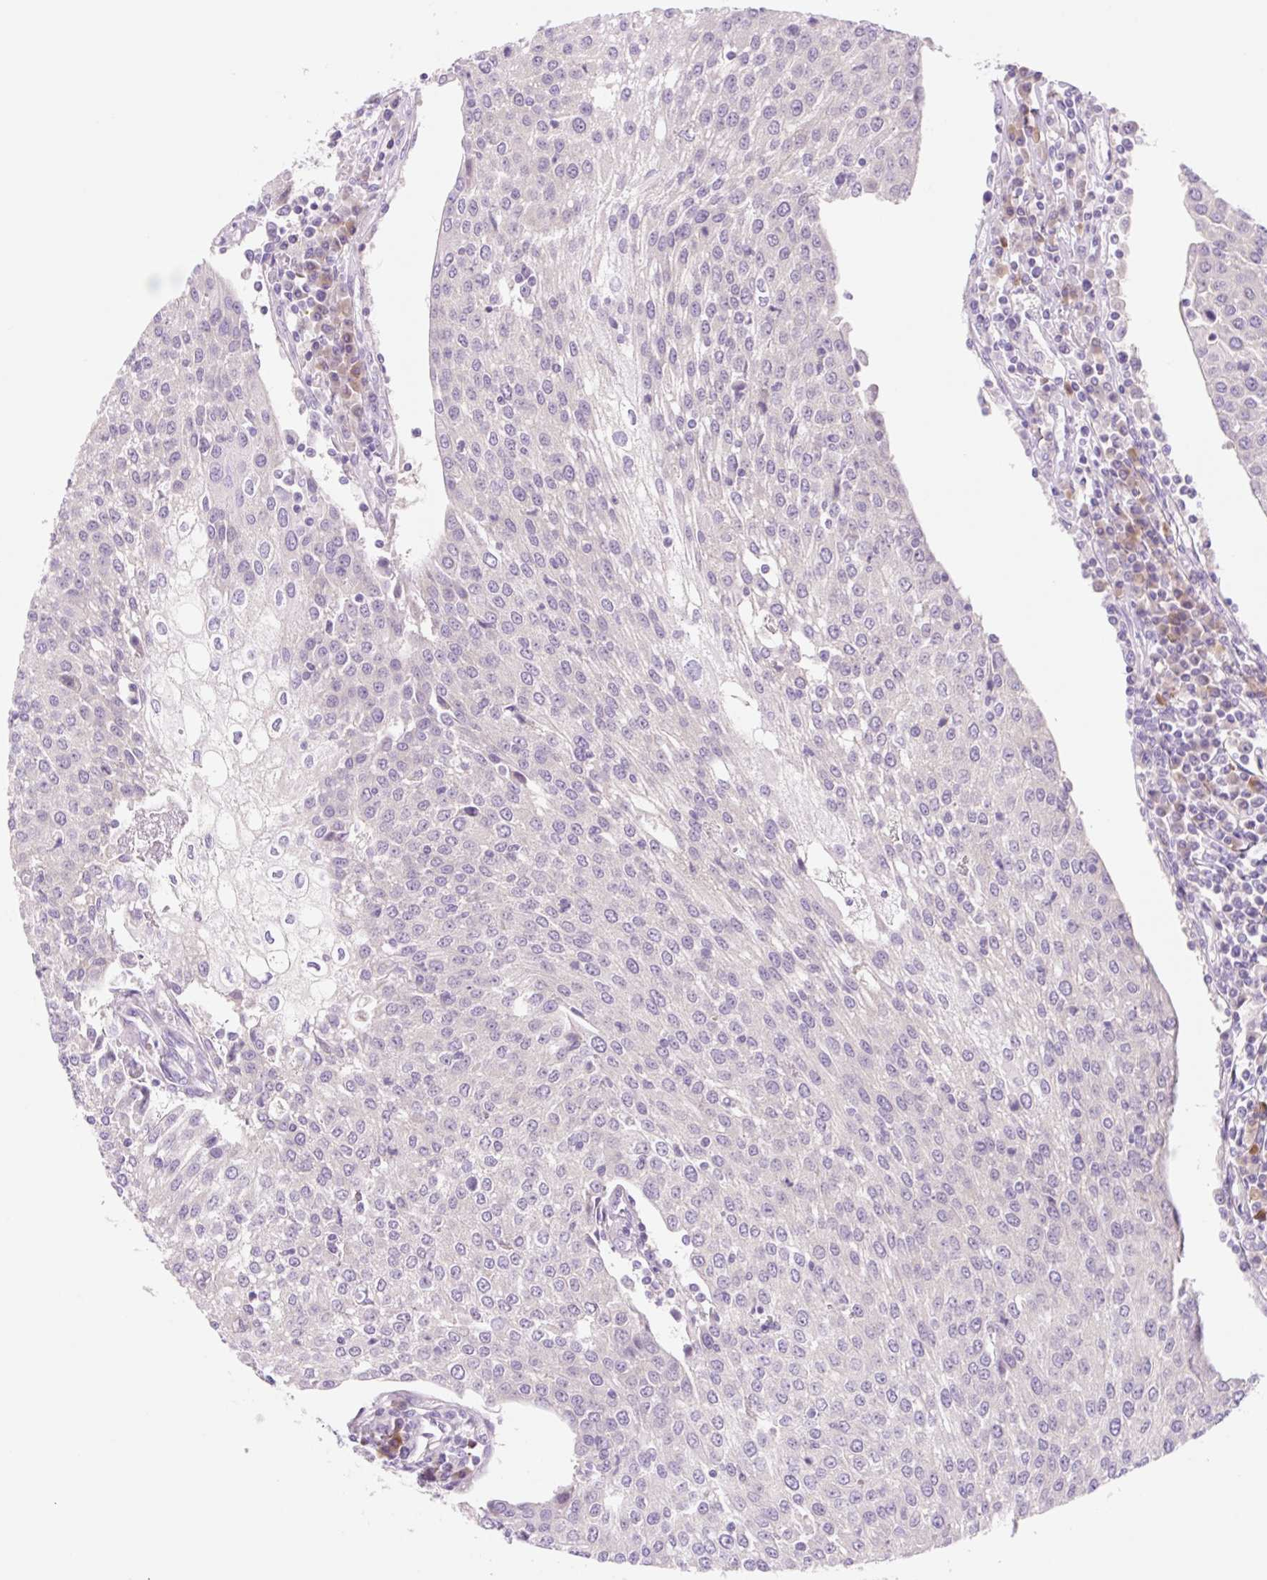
{"staining": {"intensity": "negative", "quantity": "none", "location": "none"}, "tissue": "urothelial cancer", "cell_type": "Tumor cells", "image_type": "cancer", "snomed": [{"axis": "morphology", "description": "Urothelial carcinoma, High grade"}, {"axis": "topography", "description": "Urinary bladder"}], "caption": "Image shows no significant protein expression in tumor cells of urothelial cancer. (Brightfield microscopy of DAB IHC at high magnification).", "gene": "CELF6", "patient": {"sex": "female", "age": 85}}